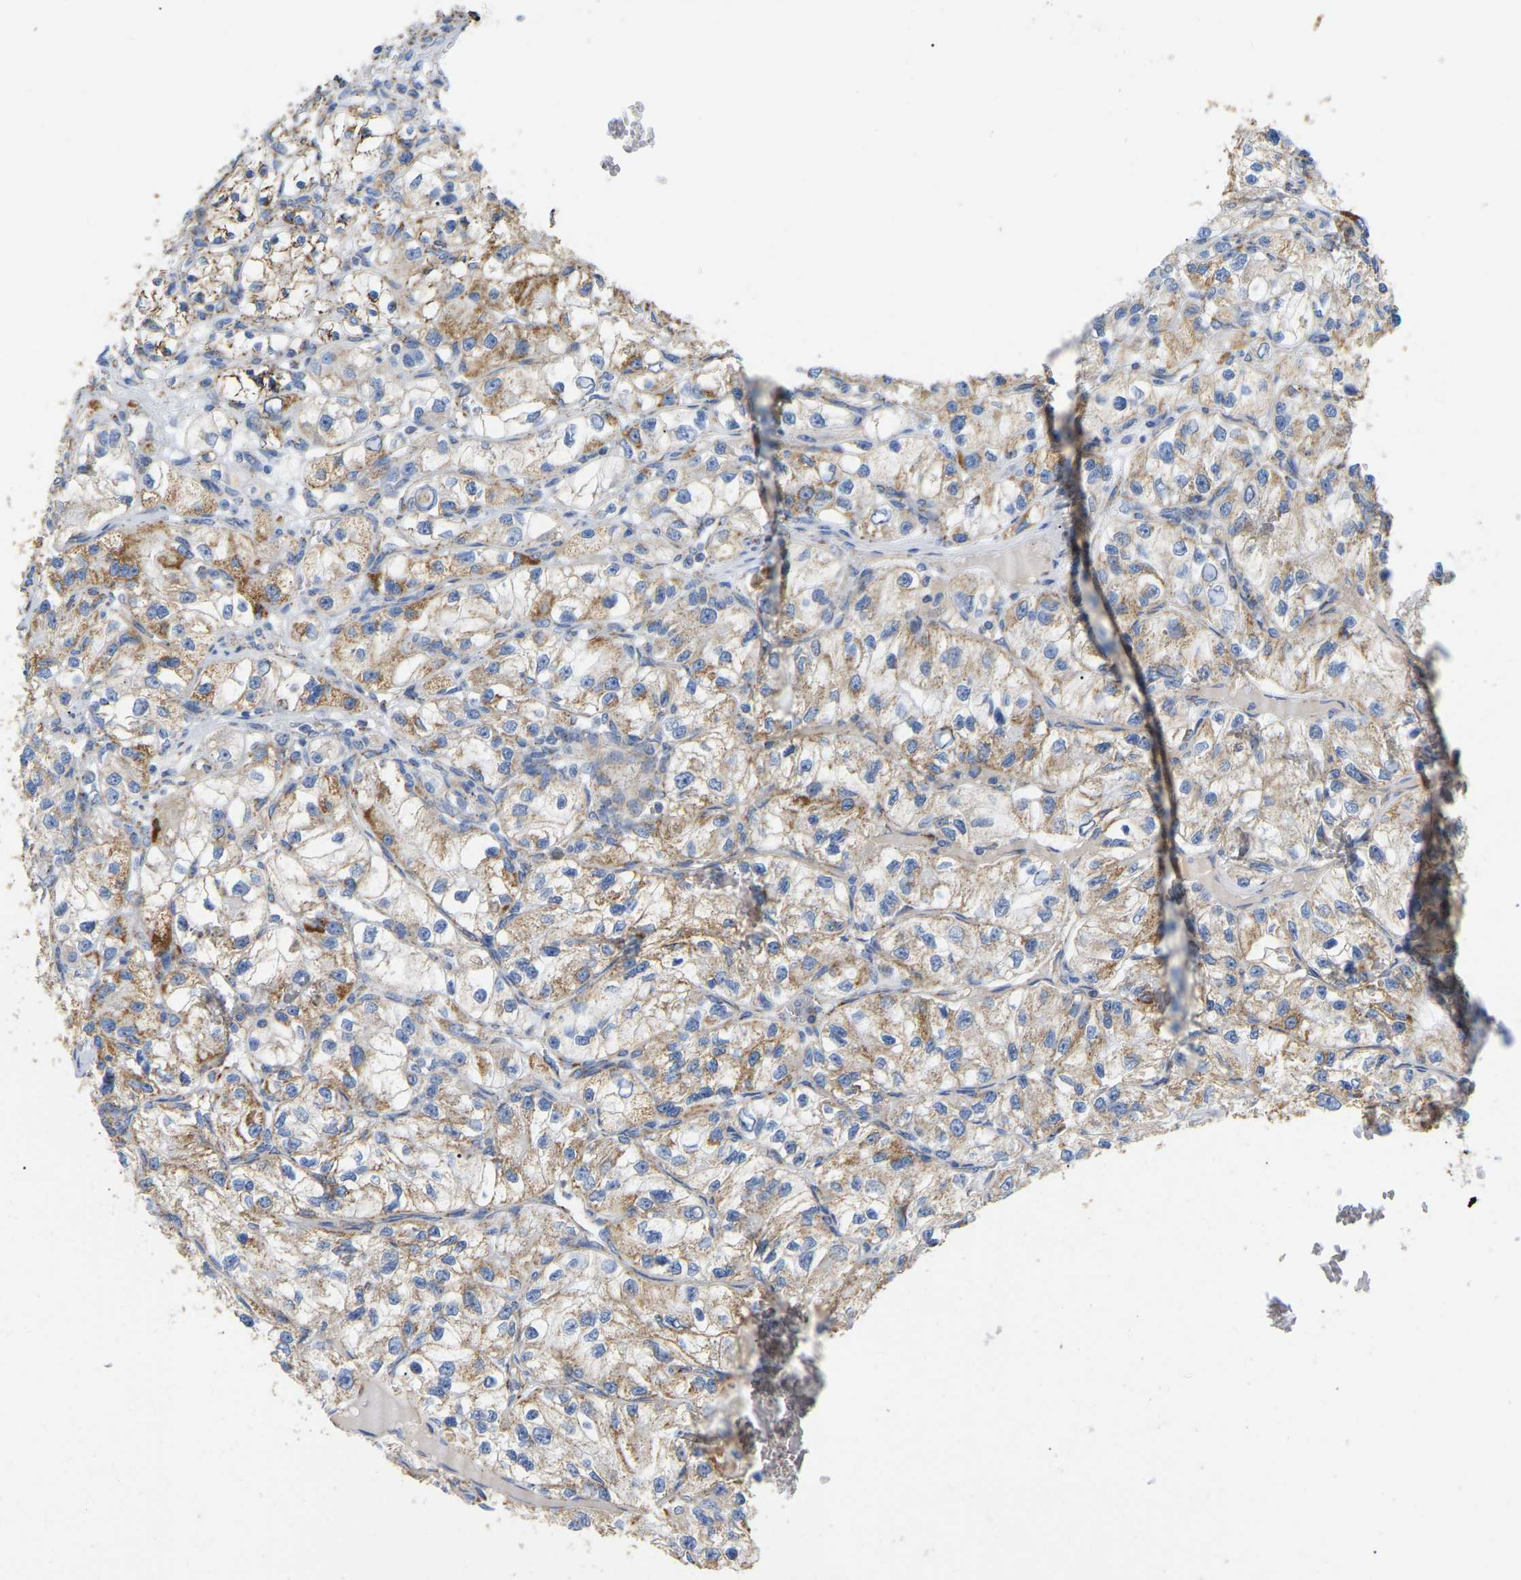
{"staining": {"intensity": "weak", "quantity": ">75%", "location": "cytoplasmic/membranous"}, "tissue": "renal cancer", "cell_type": "Tumor cells", "image_type": "cancer", "snomed": [{"axis": "morphology", "description": "Adenocarcinoma, NOS"}, {"axis": "topography", "description": "Kidney"}], "caption": "Renal adenocarcinoma stained with DAB immunohistochemistry (IHC) shows low levels of weak cytoplasmic/membranous positivity in about >75% of tumor cells.", "gene": "HIBADH", "patient": {"sex": "female", "age": 57}}